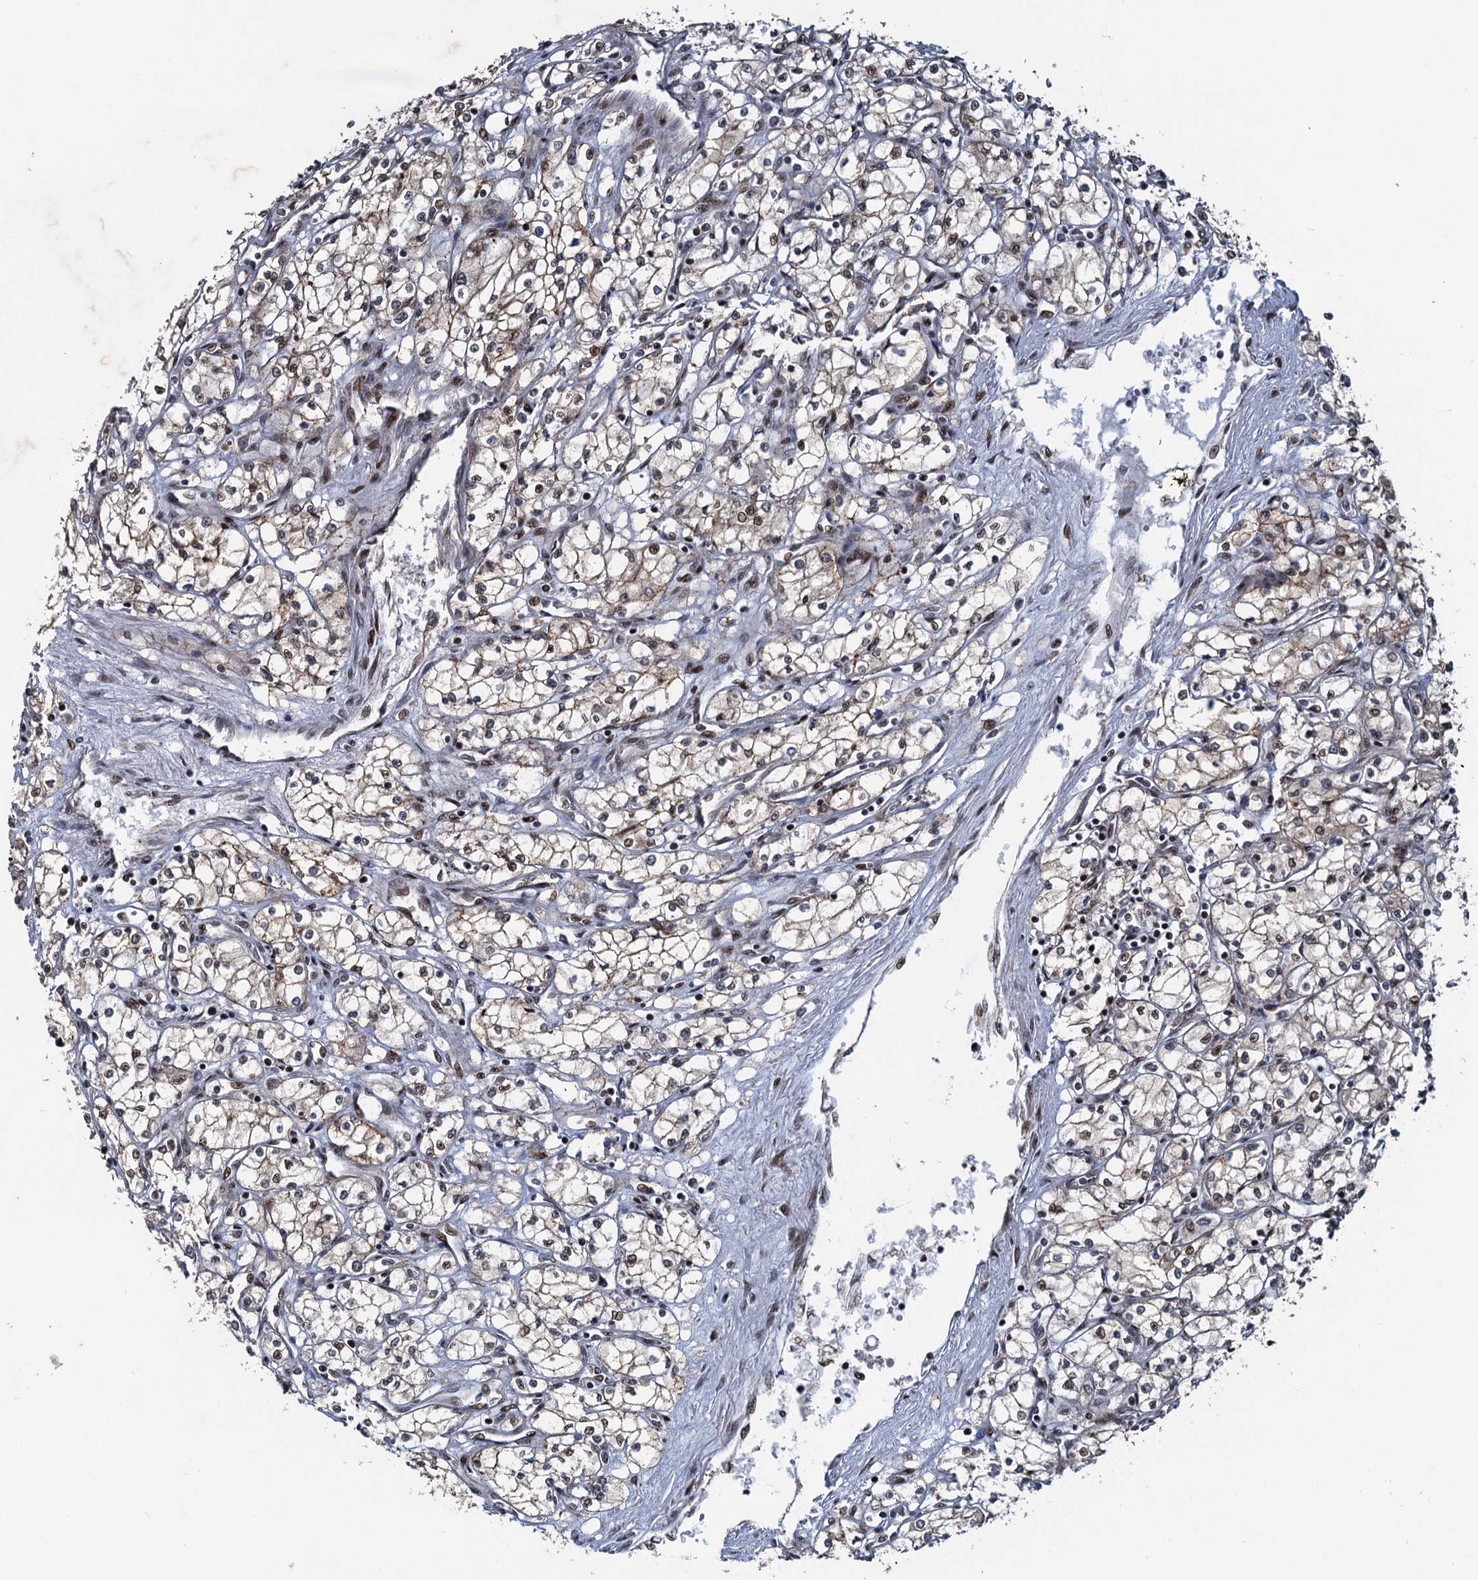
{"staining": {"intensity": "weak", "quantity": "25%-75%", "location": "cytoplasmic/membranous,nuclear"}, "tissue": "renal cancer", "cell_type": "Tumor cells", "image_type": "cancer", "snomed": [{"axis": "morphology", "description": "Adenocarcinoma, NOS"}, {"axis": "topography", "description": "Kidney"}], "caption": "This micrograph exhibits immunohistochemistry (IHC) staining of renal cancer, with low weak cytoplasmic/membranous and nuclear staining in about 25%-75% of tumor cells.", "gene": "ATOSA", "patient": {"sex": "male", "age": 59}}